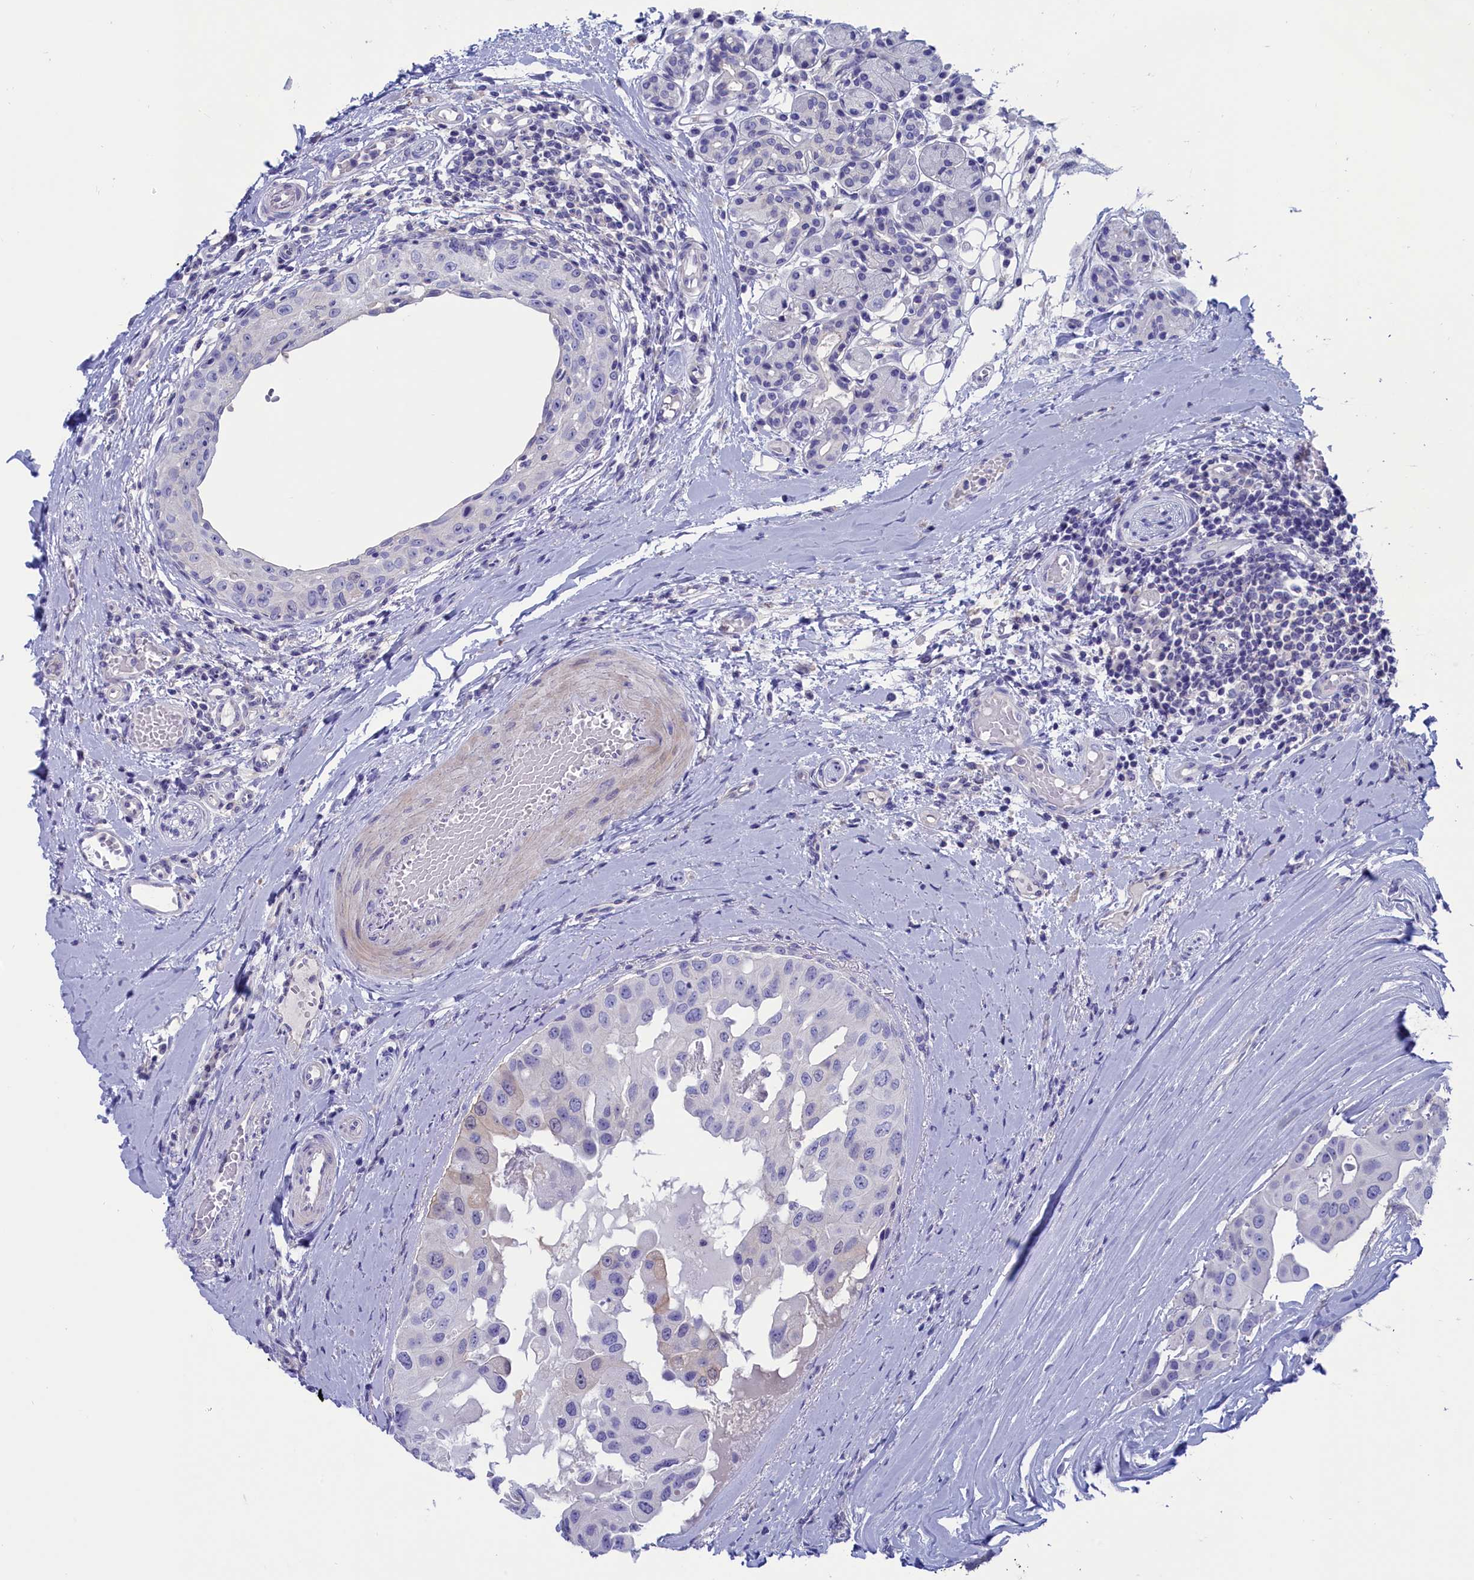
{"staining": {"intensity": "negative", "quantity": "none", "location": "none"}, "tissue": "head and neck cancer", "cell_type": "Tumor cells", "image_type": "cancer", "snomed": [{"axis": "morphology", "description": "Adenocarcinoma, NOS"}, {"axis": "morphology", "description": "Adenocarcinoma, metastatic, NOS"}, {"axis": "topography", "description": "Head-Neck"}], "caption": "This image is of head and neck cancer stained with immunohistochemistry (IHC) to label a protein in brown with the nuclei are counter-stained blue. There is no staining in tumor cells.", "gene": "VPS35L", "patient": {"sex": "male", "age": 75}}